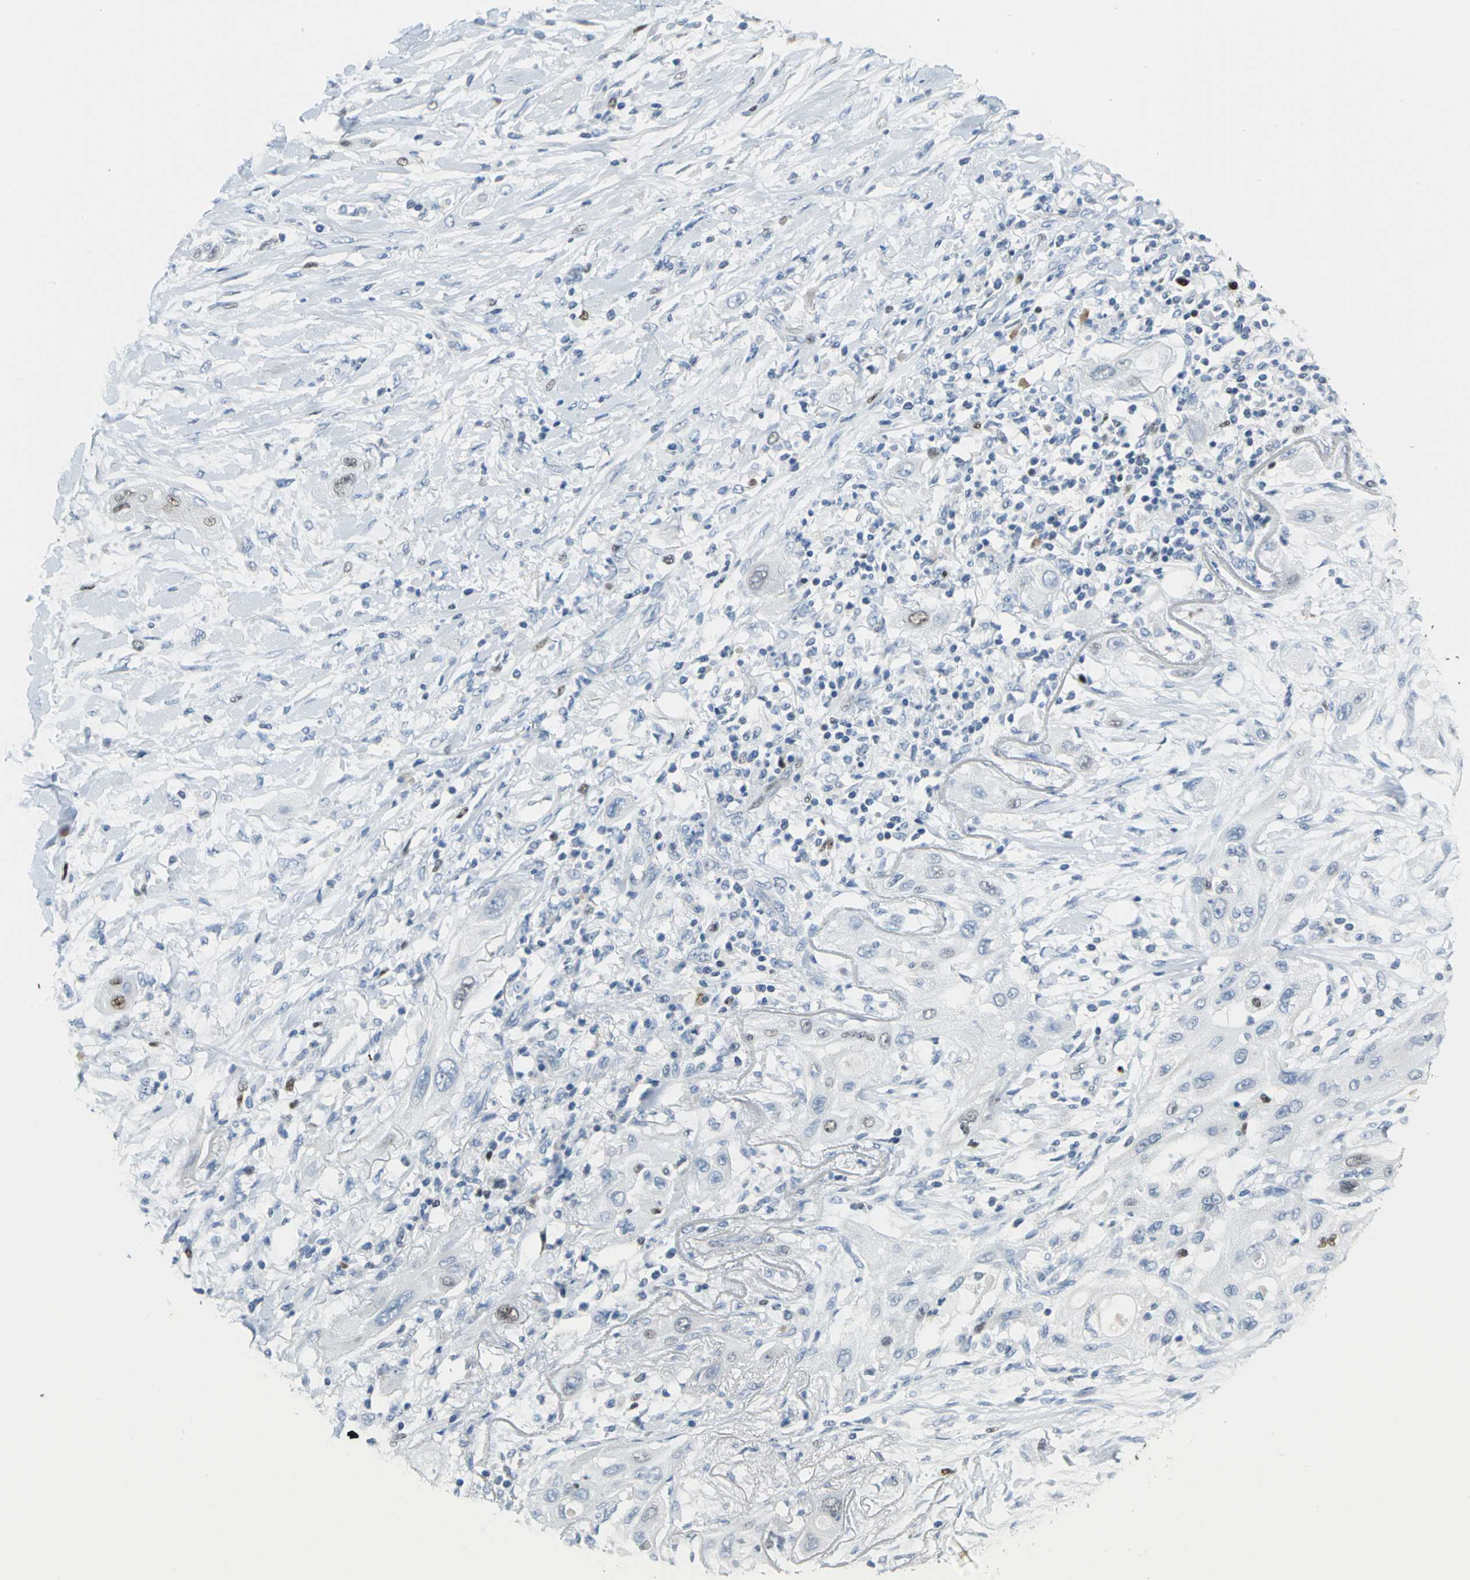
{"staining": {"intensity": "moderate", "quantity": "<25%", "location": "nuclear"}, "tissue": "lung cancer", "cell_type": "Tumor cells", "image_type": "cancer", "snomed": [{"axis": "morphology", "description": "Squamous cell carcinoma, NOS"}, {"axis": "topography", "description": "Lung"}], "caption": "A brown stain labels moderate nuclear staining of a protein in lung squamous cell carcinoma tumor cells.", "gene": "MCM3", "patient": {"sex": "female", "age": 47}}